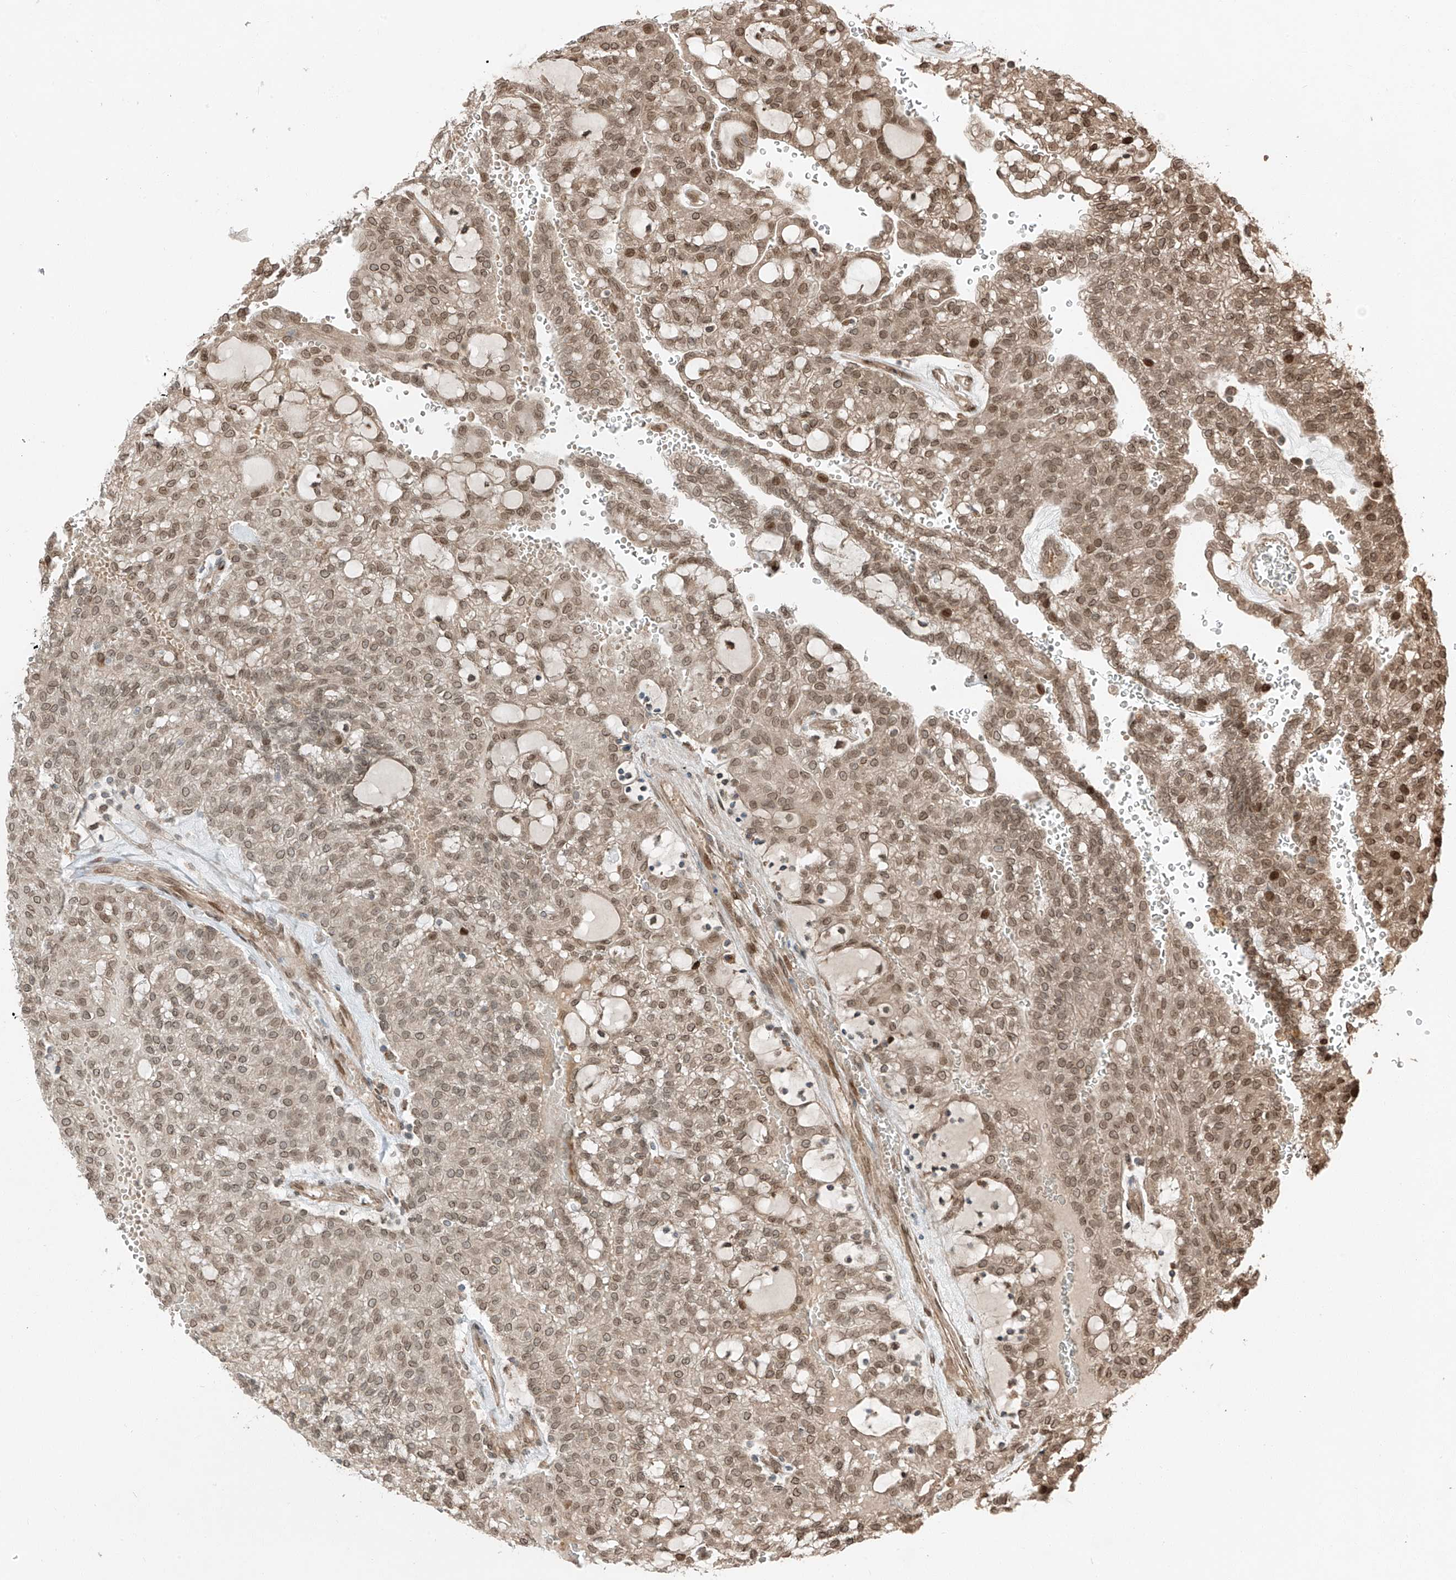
{"staining": {"intensity": "moderate", "quantity": ">75%", "location": "cytoplasmic/membranous,nuclear"}, "tissue": "renal cancer", "cell_type": "Tumor cells", "image_type": "cancer", "snomed": [{"axis": "morphology", "description": "Adenocarcinoma, NOS"}, {"axis": "topography", "description": "Kidney"}], "caption": "Protein staining of renal cancer (adenocarcinoma) tissue demonstrates moderate cytoplasmic/membranous and nuclear expression in about >75% of tumor cells.", "gene": "CEP162", "patient": {"sex": "male", "age": 63}}